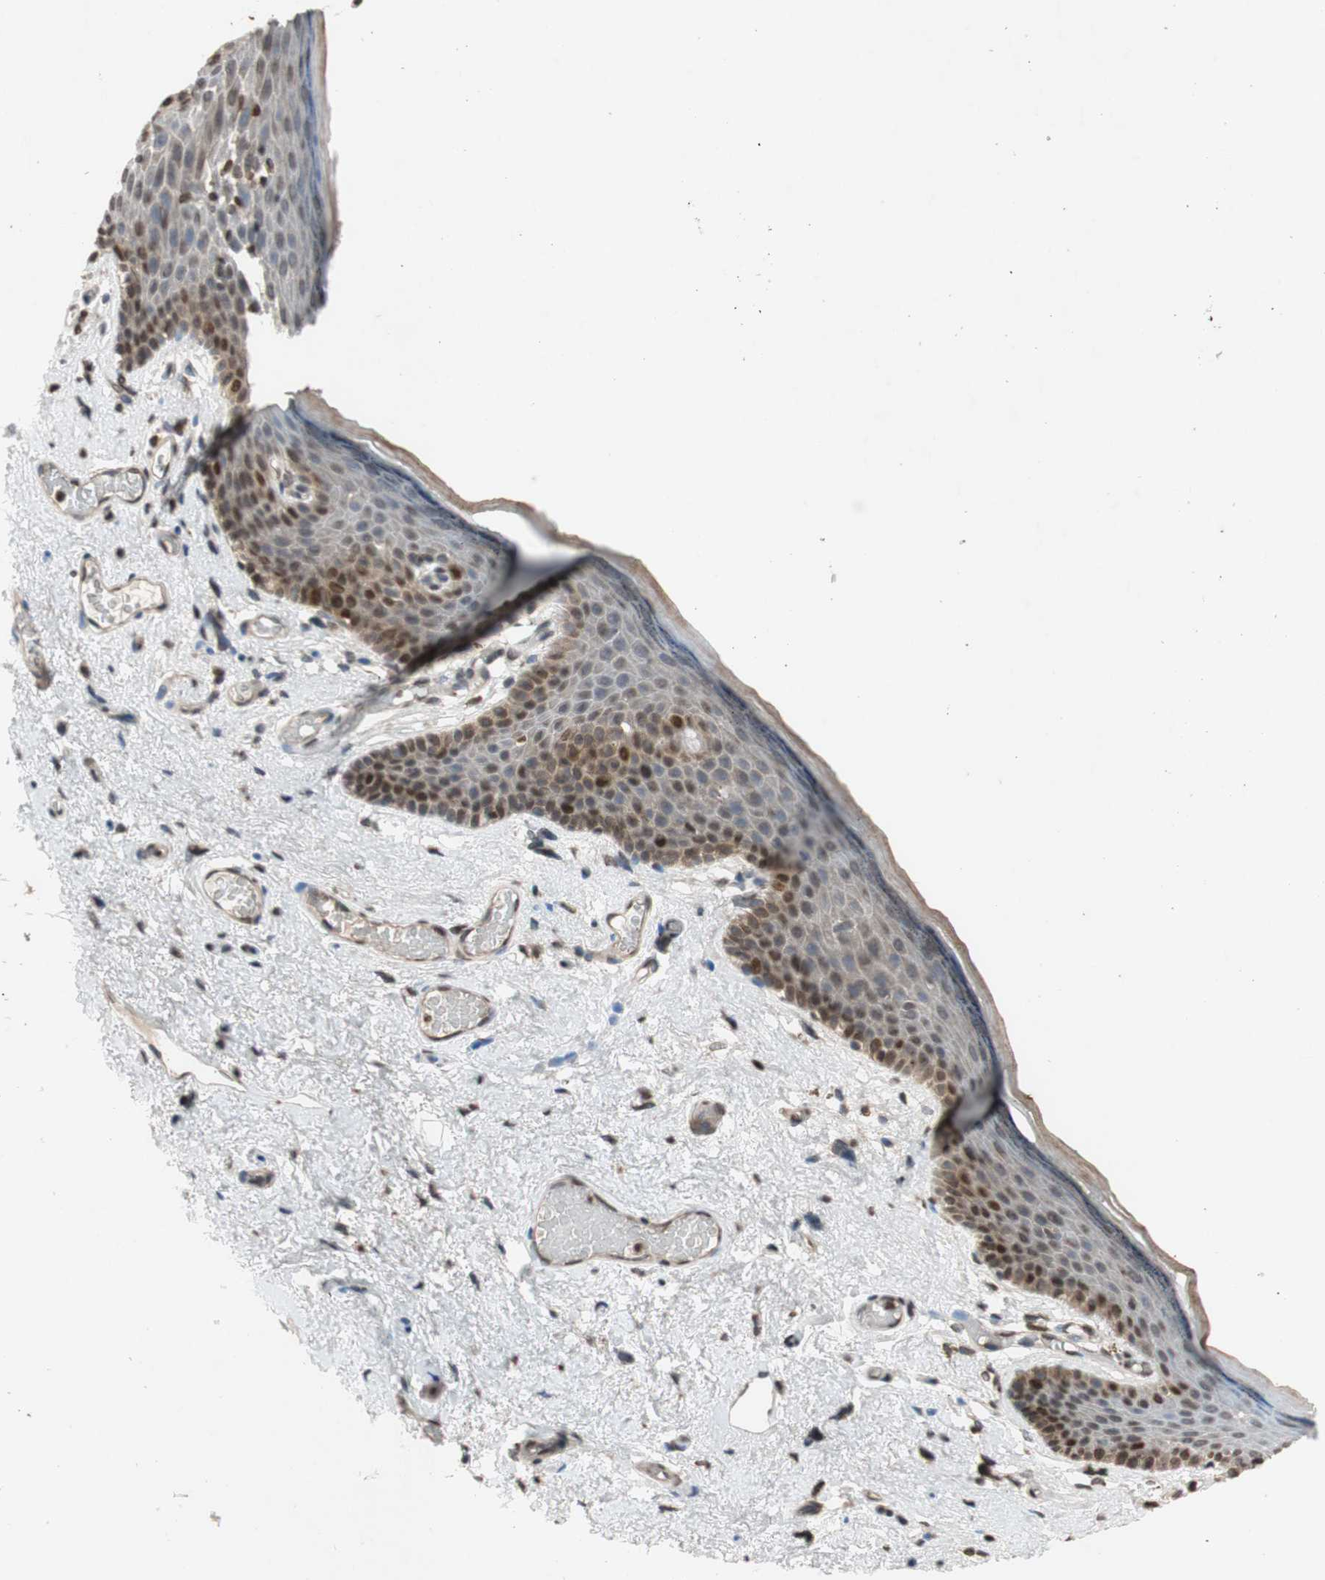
{"staining": {"intensity": "moderate", "quantity": "25%-75%", "location": "cytoplasmic/membranous,nuclear"}, "tissue": "skin", "cell_type": "Epidermal cells", "image_type": "normal", "snomed": [{"axis": "morphology", "description": "Normal tissue, NOS"}, {"axis": "topography", "description": "Vulva"}], "caption": "Immunohistochemistry (IHC) image of benign skin: skin stained using immunohistochemistry shows medium levels of moderate protein expression localized specifically in the cytoplasmic/membranous,nuclear of epidermal cells, appearing as a cytoplasmic/membranous,nuclear brown color.", "gene": "MCM6", "patient": {"sex": "female", "age": 54}}